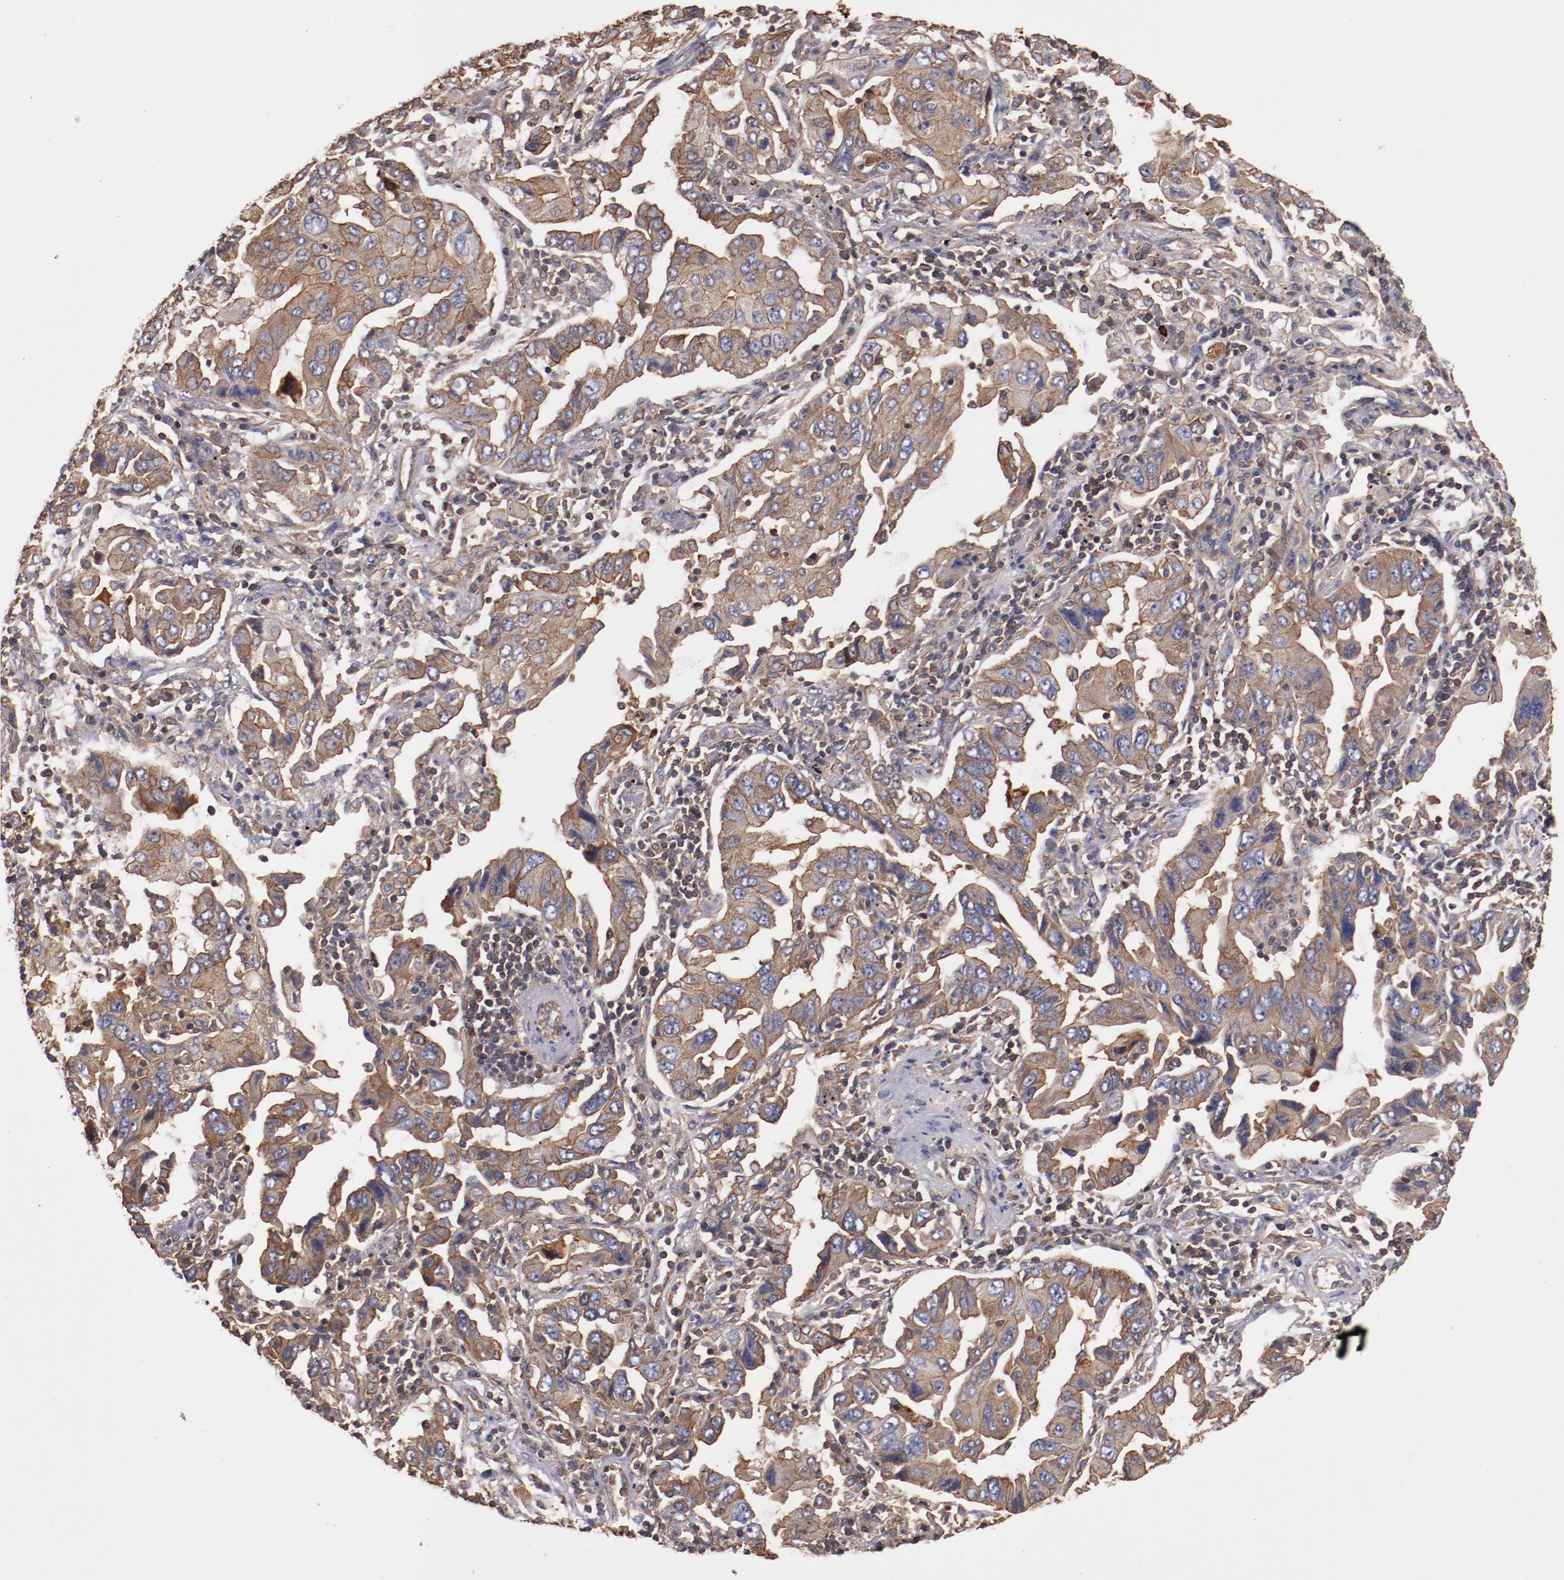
{"staining": {"intensity": "moderate", "quantity": "25%-75%", "location": "cytoplasmic/membranous"}, "tissue": "lung cancer", "cell_type": "Tumor cells", "image_type": "cancer", "snomed": [{"axis": "morphology", "description": "Adenocarcinoma, NOS"}, {"axis": "topography", "description": "Lung"}], "caption": "Immunohistochemical staining of lung cancer exhibits medium levels of moderate cytoplasmic/membranous protein staining in about 25%-75% of tumor cells.", "gene": "TMOD3", "patient": {"sex": "female", "age": 65}}